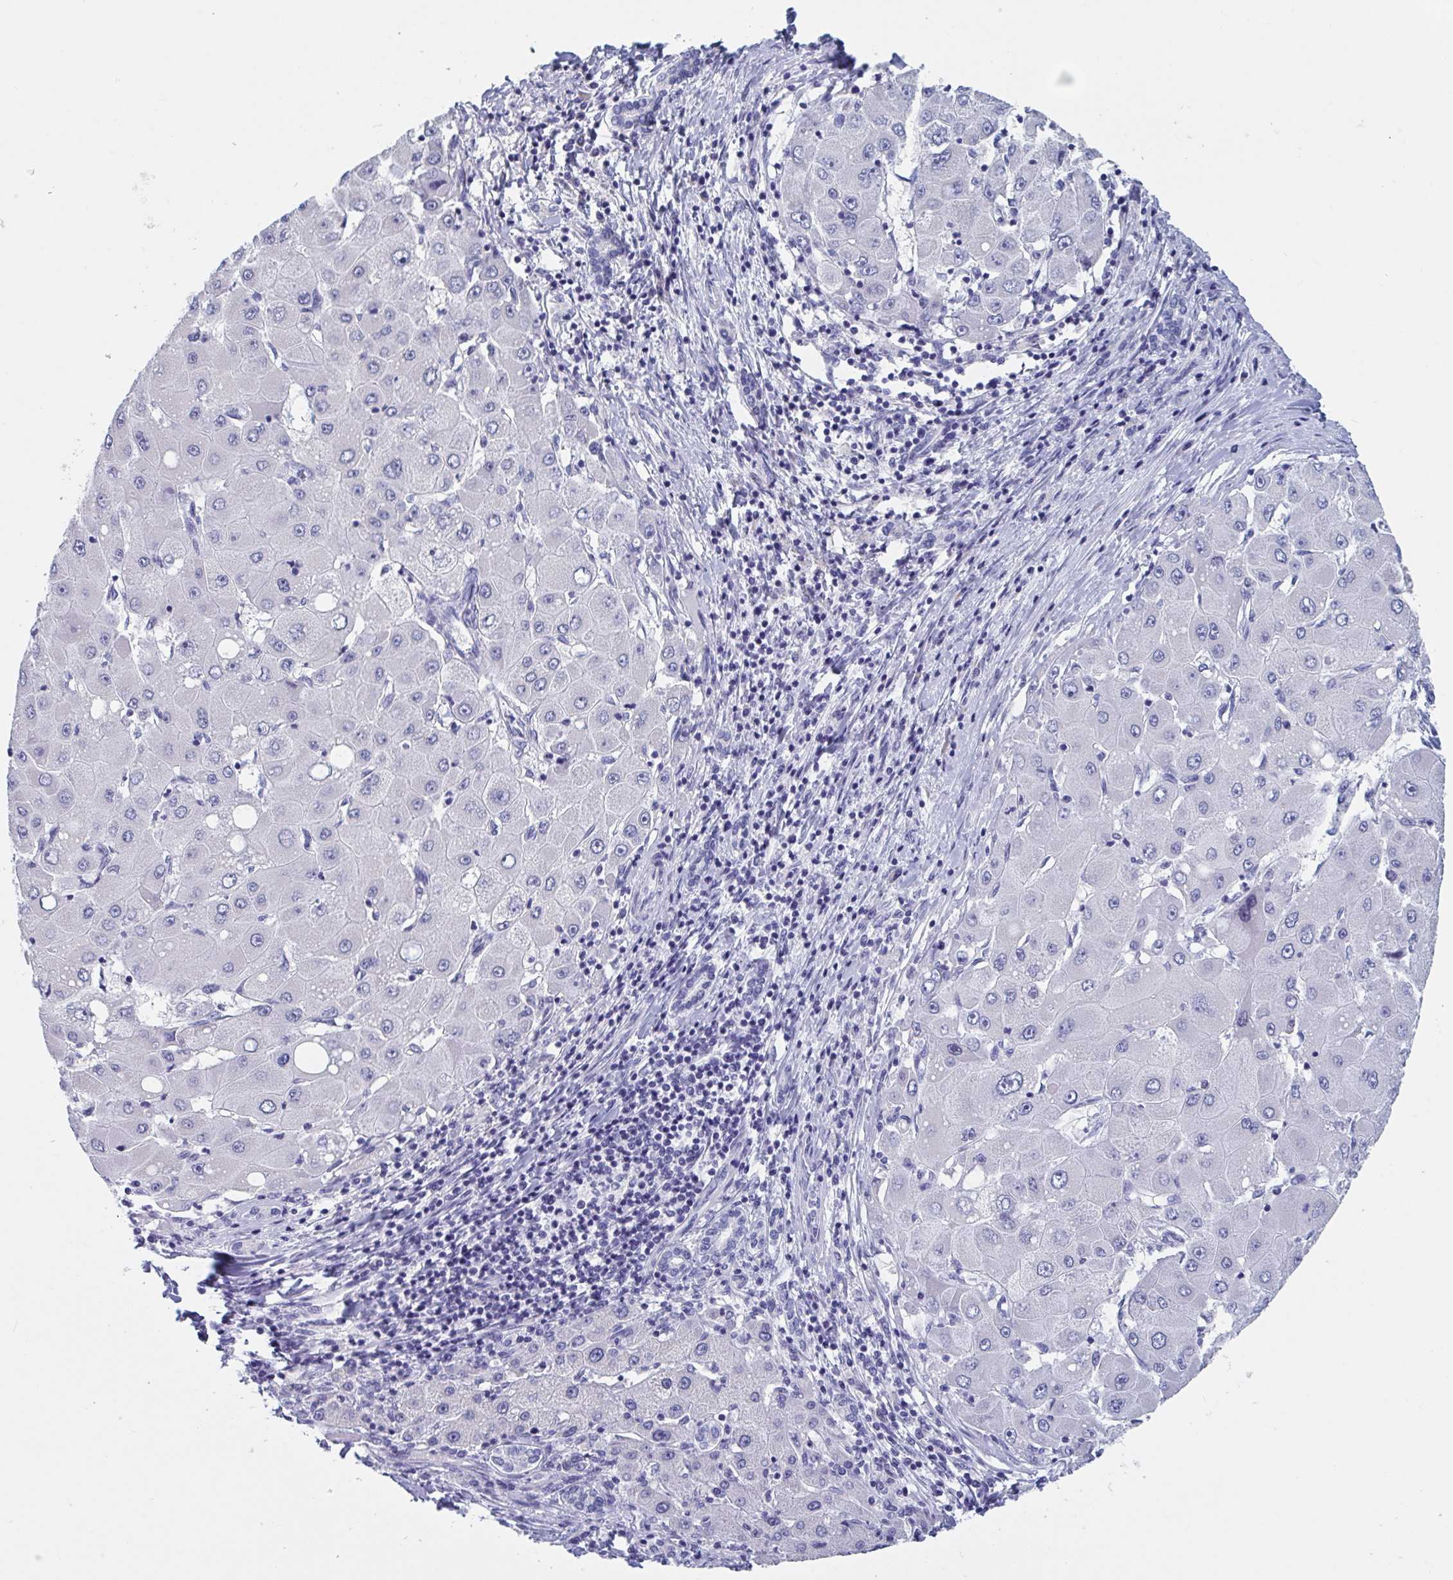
{"staining": {"intensity": "negative", "quantity": "none", "location": "none"}, "tissue": "liver cancer", "cell_type": "Tumor cells", "image_type": "cancer", "snomed": [{"axis": "morphology", "description": "Carcinoma, Hepatocellular, NOS"}, {"axis": "topography", "description": "Liver"}], "caption": "This is an IHC photomicrograph of hepatocellular carcinoma (liver). There is no expression in tumor cells.", "gene": "DPEP3", "patient": {"sex": "male", "age": 40}}